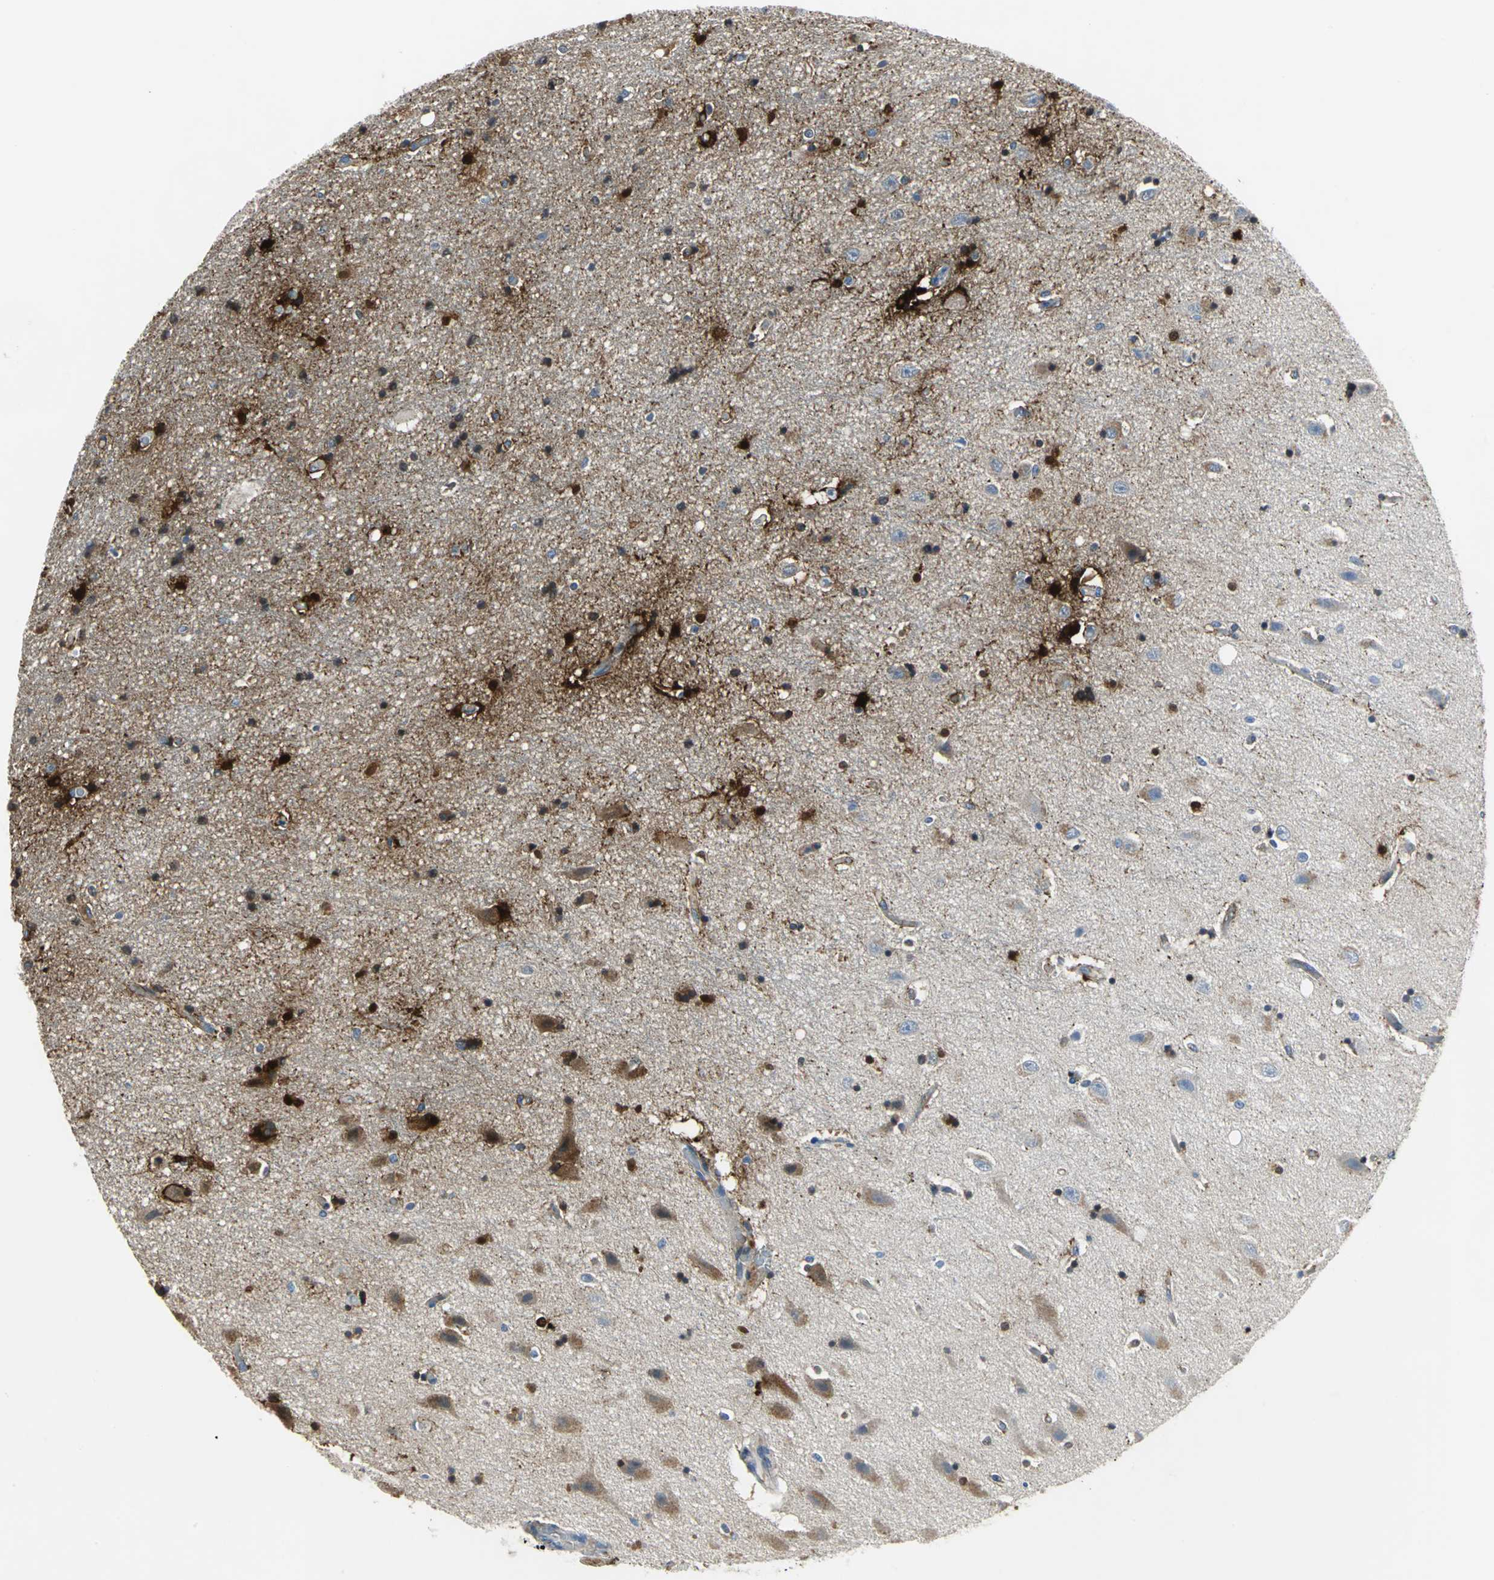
{"staining": {"intensity": "strong", "quantity": "25%-75%", "location": "cytoplasmic/membranous,nuclear"}, "tissue": "hippocampus", "cell_type": "Glial cells", "image_type": "normal", "snomed": [{"axis": "morphology", "description": "Normal tissue, NOS"}, {"axis": "topography", "description": "Hippocampus"}], "caption": "A high amount of strong cytoplasmic/membranous,nuclear positivity is appreciated in approximately 25%-75% of glial cells in normal hippocampus.", "gene": "ENSG00000285130", "patient": {"sex": "female", "age": 54}}